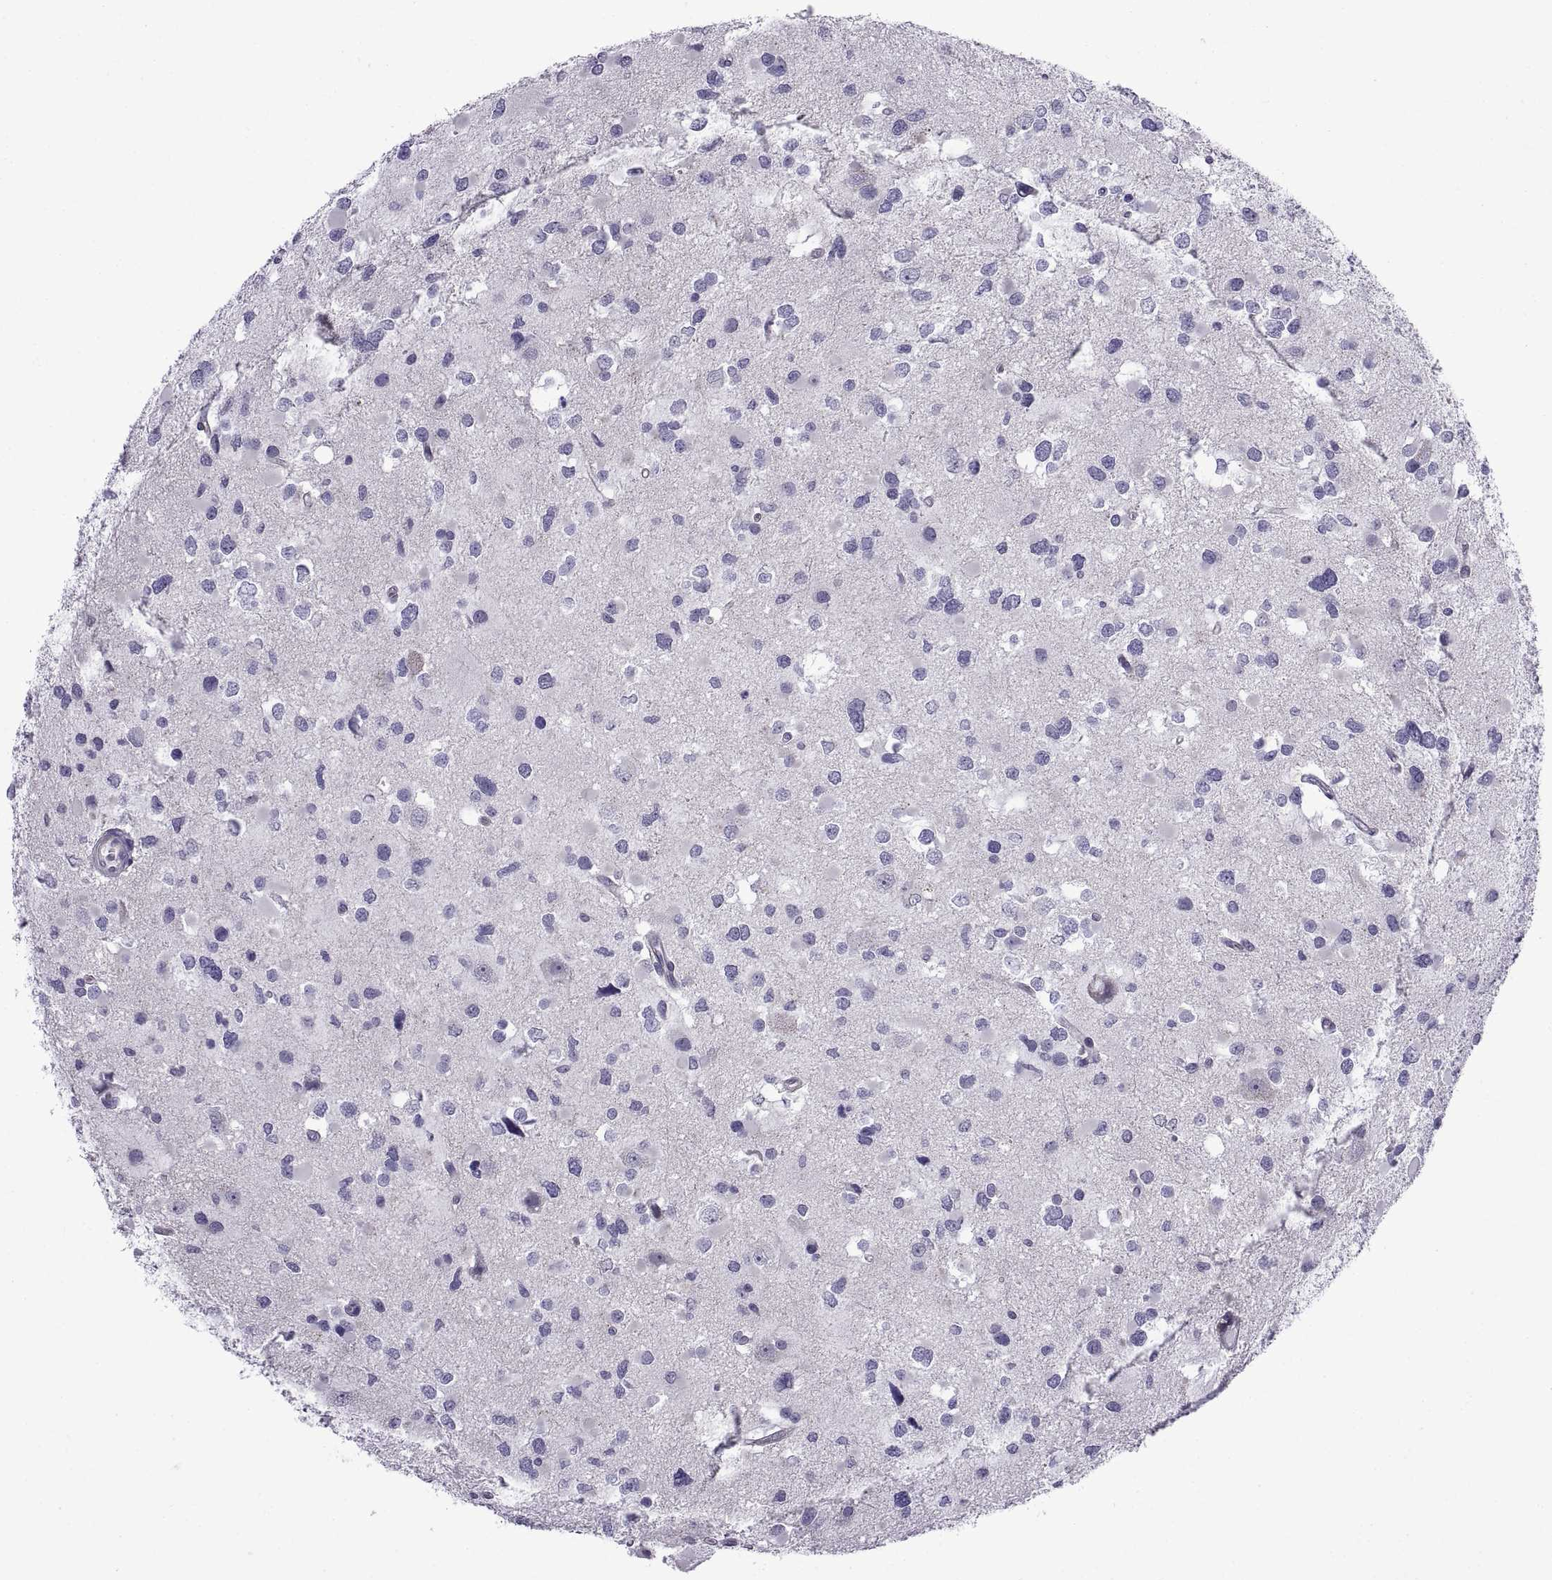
{"staining": {"intensity": "negative", "quantity": "none", "location": "none"}, "tissue": "glioma", "cell_type": "Tumor cells", "image_type": "cancer", "snomed": [{"axis": "morphology", "description": "Glioma, malignant, Low grade"}, {"axis": "topography", "description": "Brain"}], "caption": "DAB (3,3'-diaminobenzidine) immunohistochemical staining of glioma displays no significant staining in tumor cells.", "gene": "SPDYE1", "patient": {"sex": "female", "age": 32}}